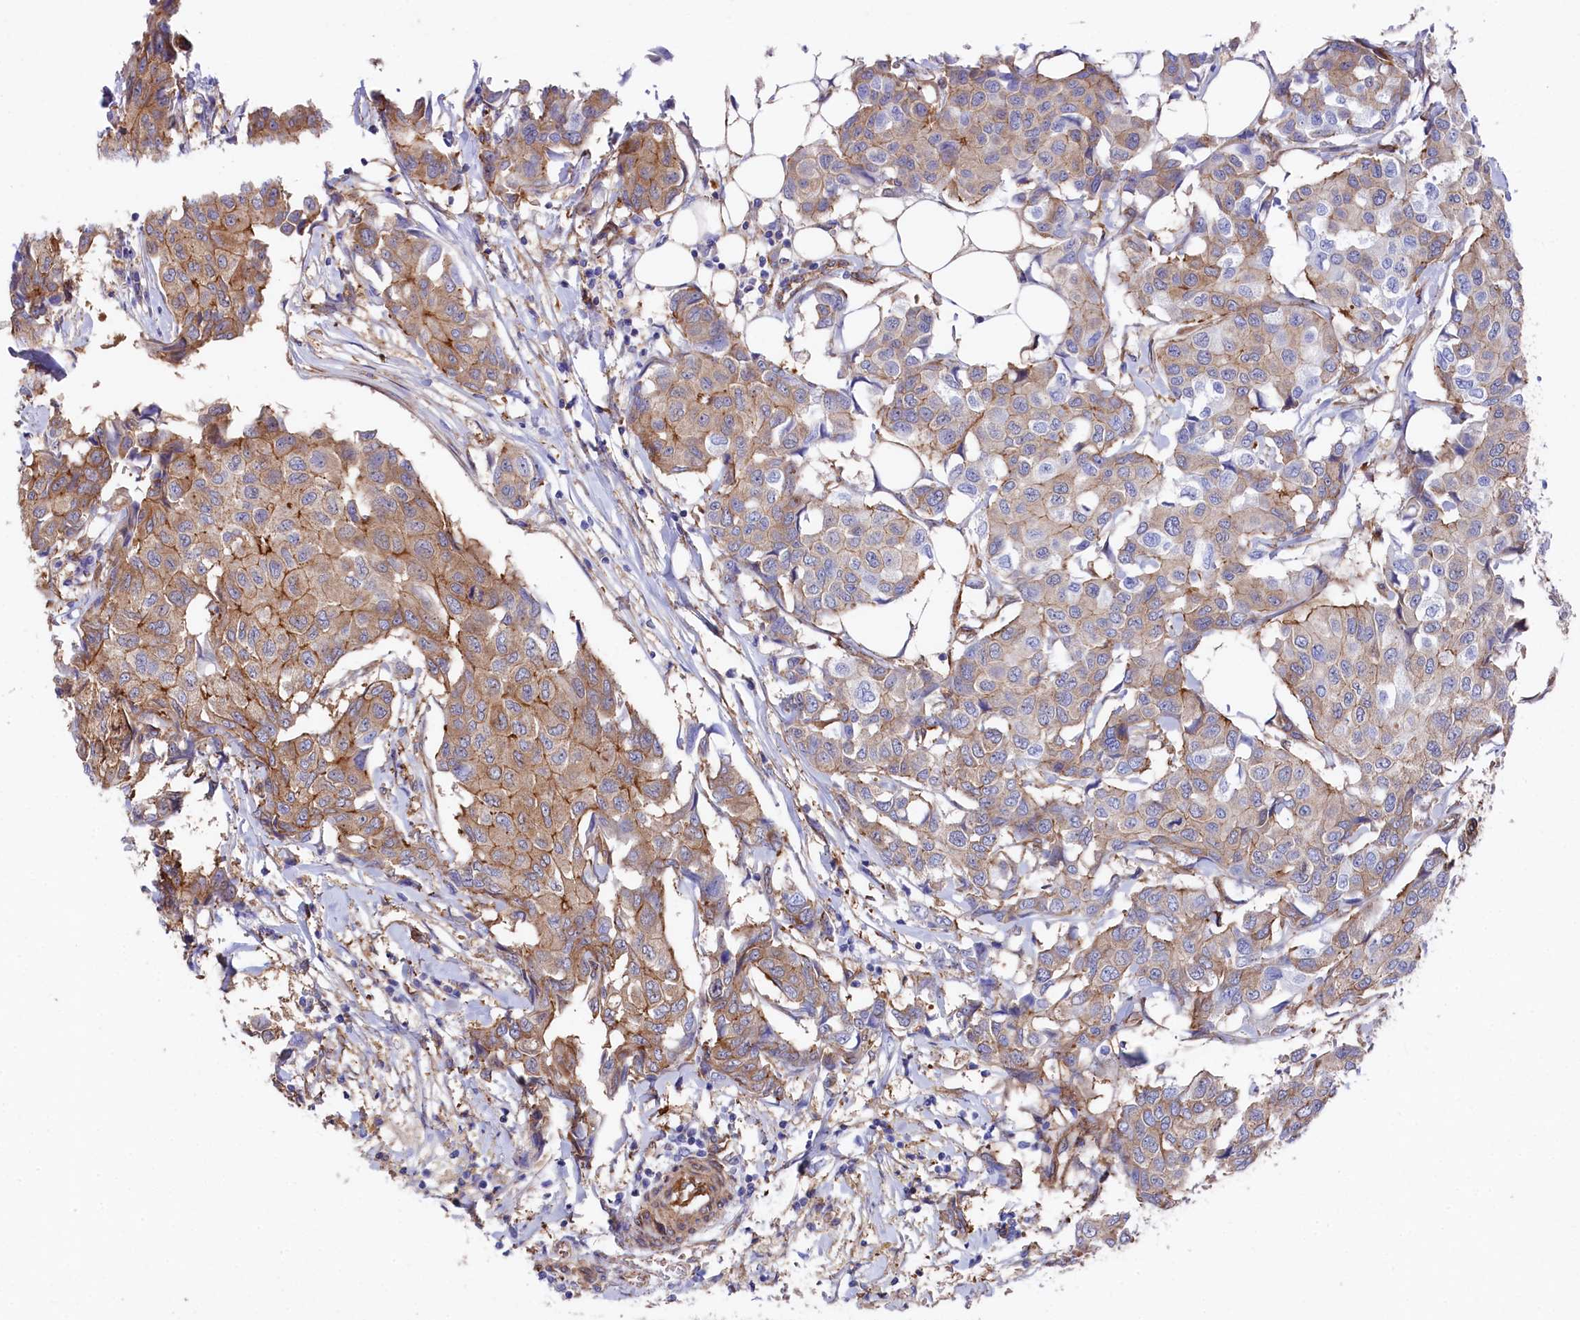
{"staining": {"intensity": "moderate", "quantity": ">75%", "location": "cytoplasmic/membranous"}, "tissue": "breast cancer", "cell_type": "Tumor cells", "image_type": "cancer", "snomed": [{"axis": "morphology", "description": "Duct carcinoma"}, {"axis": "topography", "description": "Breast"}], "caption": "Approximately >75% of tumor cells in human breast cancer (infiltrating ductal carcinoma) exhibit moderate cytoplasmic/membranous protein expression as visualized by brown immunohistochemical staining.", "gene": "TNKS1BP1", "patient": {"sex": "female", "age": 80}}